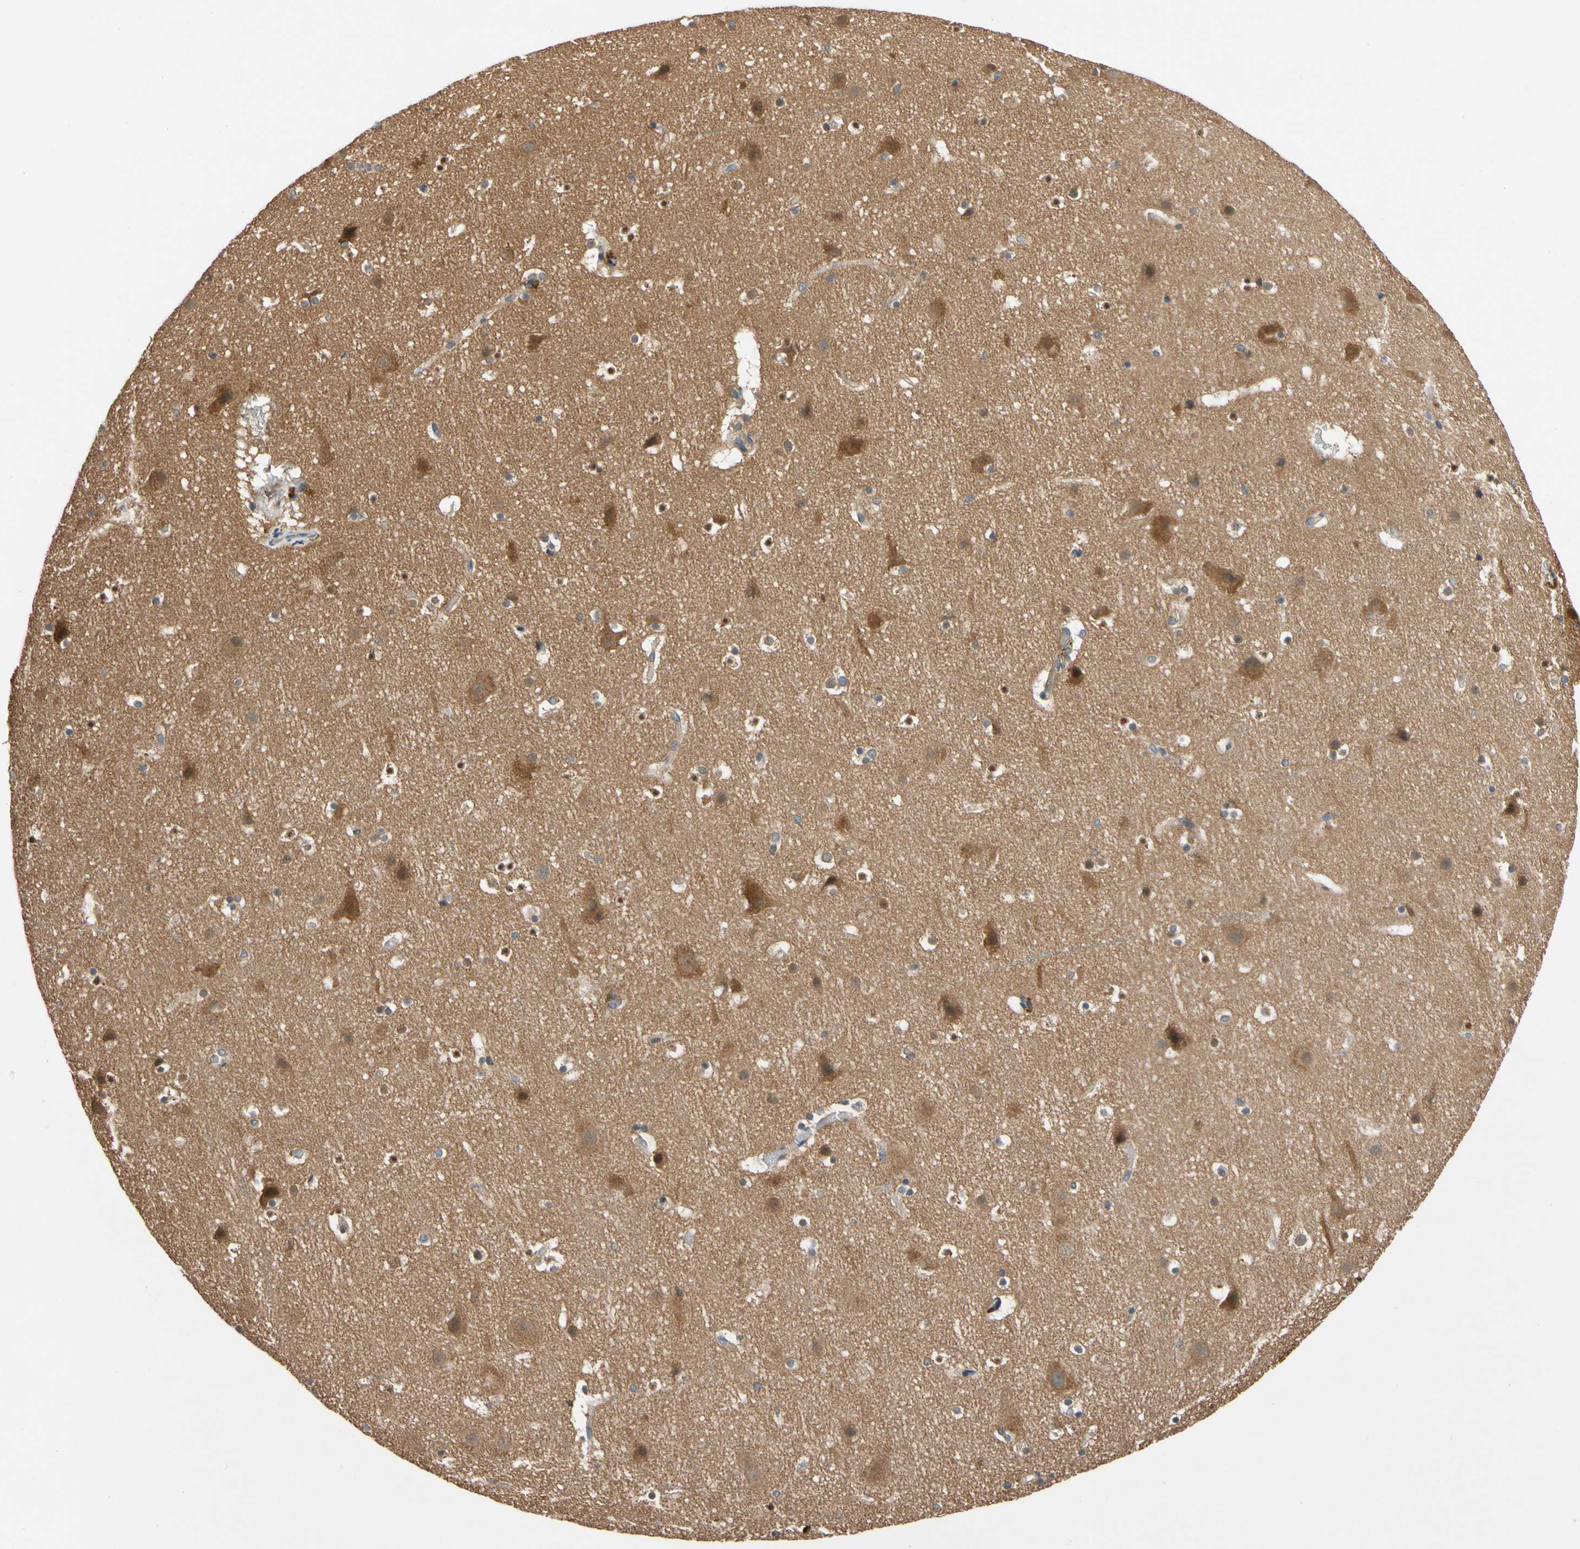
{"staining": {"intensity": "negative", "quantity": "none", "location": "none"}, "tissue": "cerebral cortex", "cell_type": "Endothelial cells", "image_type": "normal", "snomed": [{"axis": "morphology", "description": "Normal tissue, NOS"}, {"axis": "topography", "description": "Cerebral cortex"}], "caption": "Endothelial cells are negative for protein expression in benign human cerebral cortex. (Brightfield microscopy of DAB IHC at high magnification).", "gene": "USP12", "patient": {"sex": "male", "age": 45}}